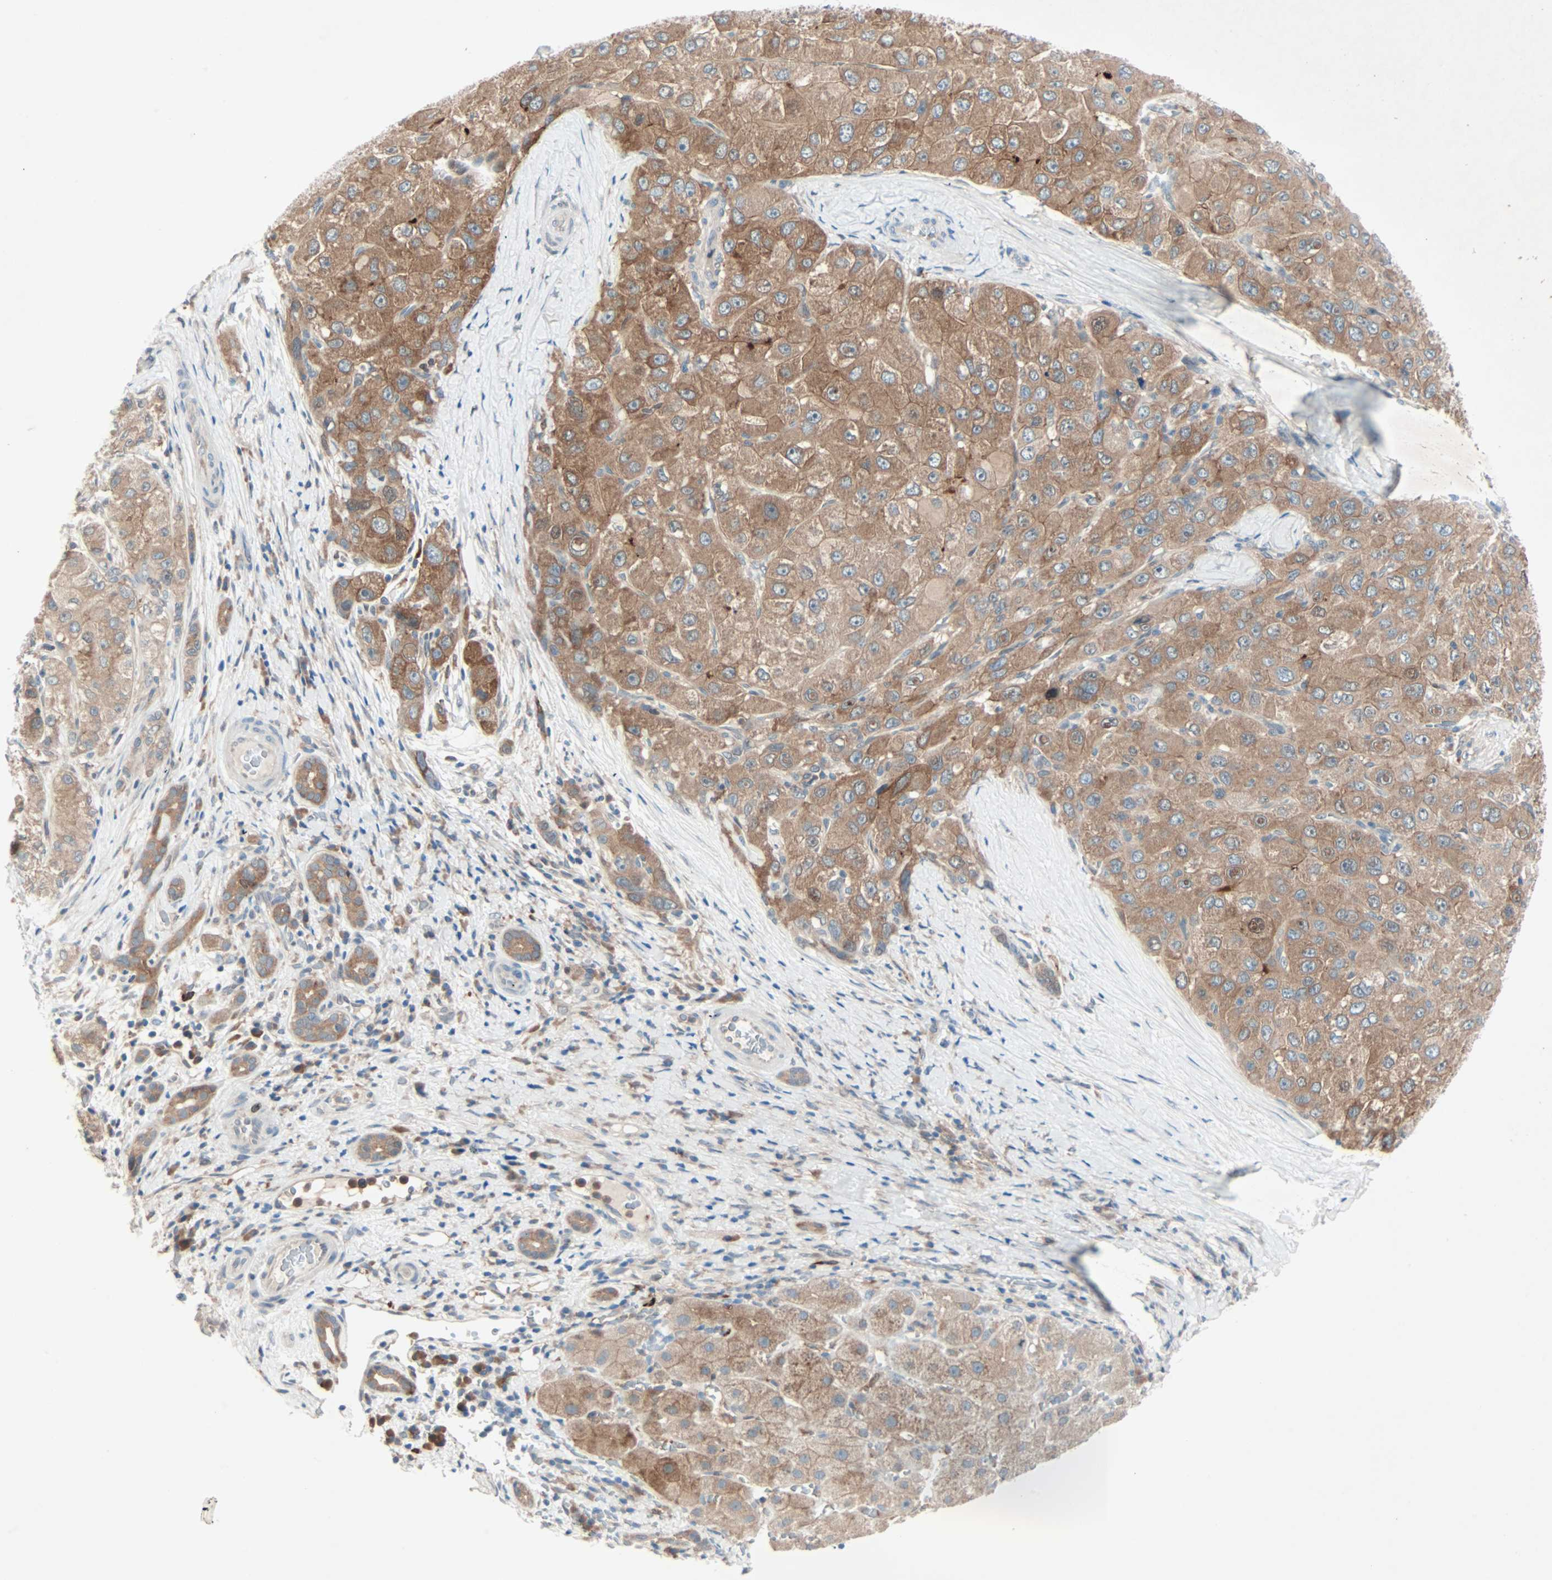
{"staining": {"intensity": "moderate", "quantity": ">75%", "location": "cytoplasmic/membranous"}, "tissue": "liver cancer", "cell_type": "Tumor cells", "image_type": "cancer", "snomed": [{"axis": "morphology", "description": "Carcinoma, Hepatocellular, NOS"}, {"axis": "topography", "description": "Liver"}], "caption": "Hepatocellular carcinoma (liver) stained with a brown dye reveals moderate cytoplasmic/membranous positive expression in approximately >75% of tumor cells.", "gene": "SMIM8", "patient": {"sex": "male", "age": 80}}